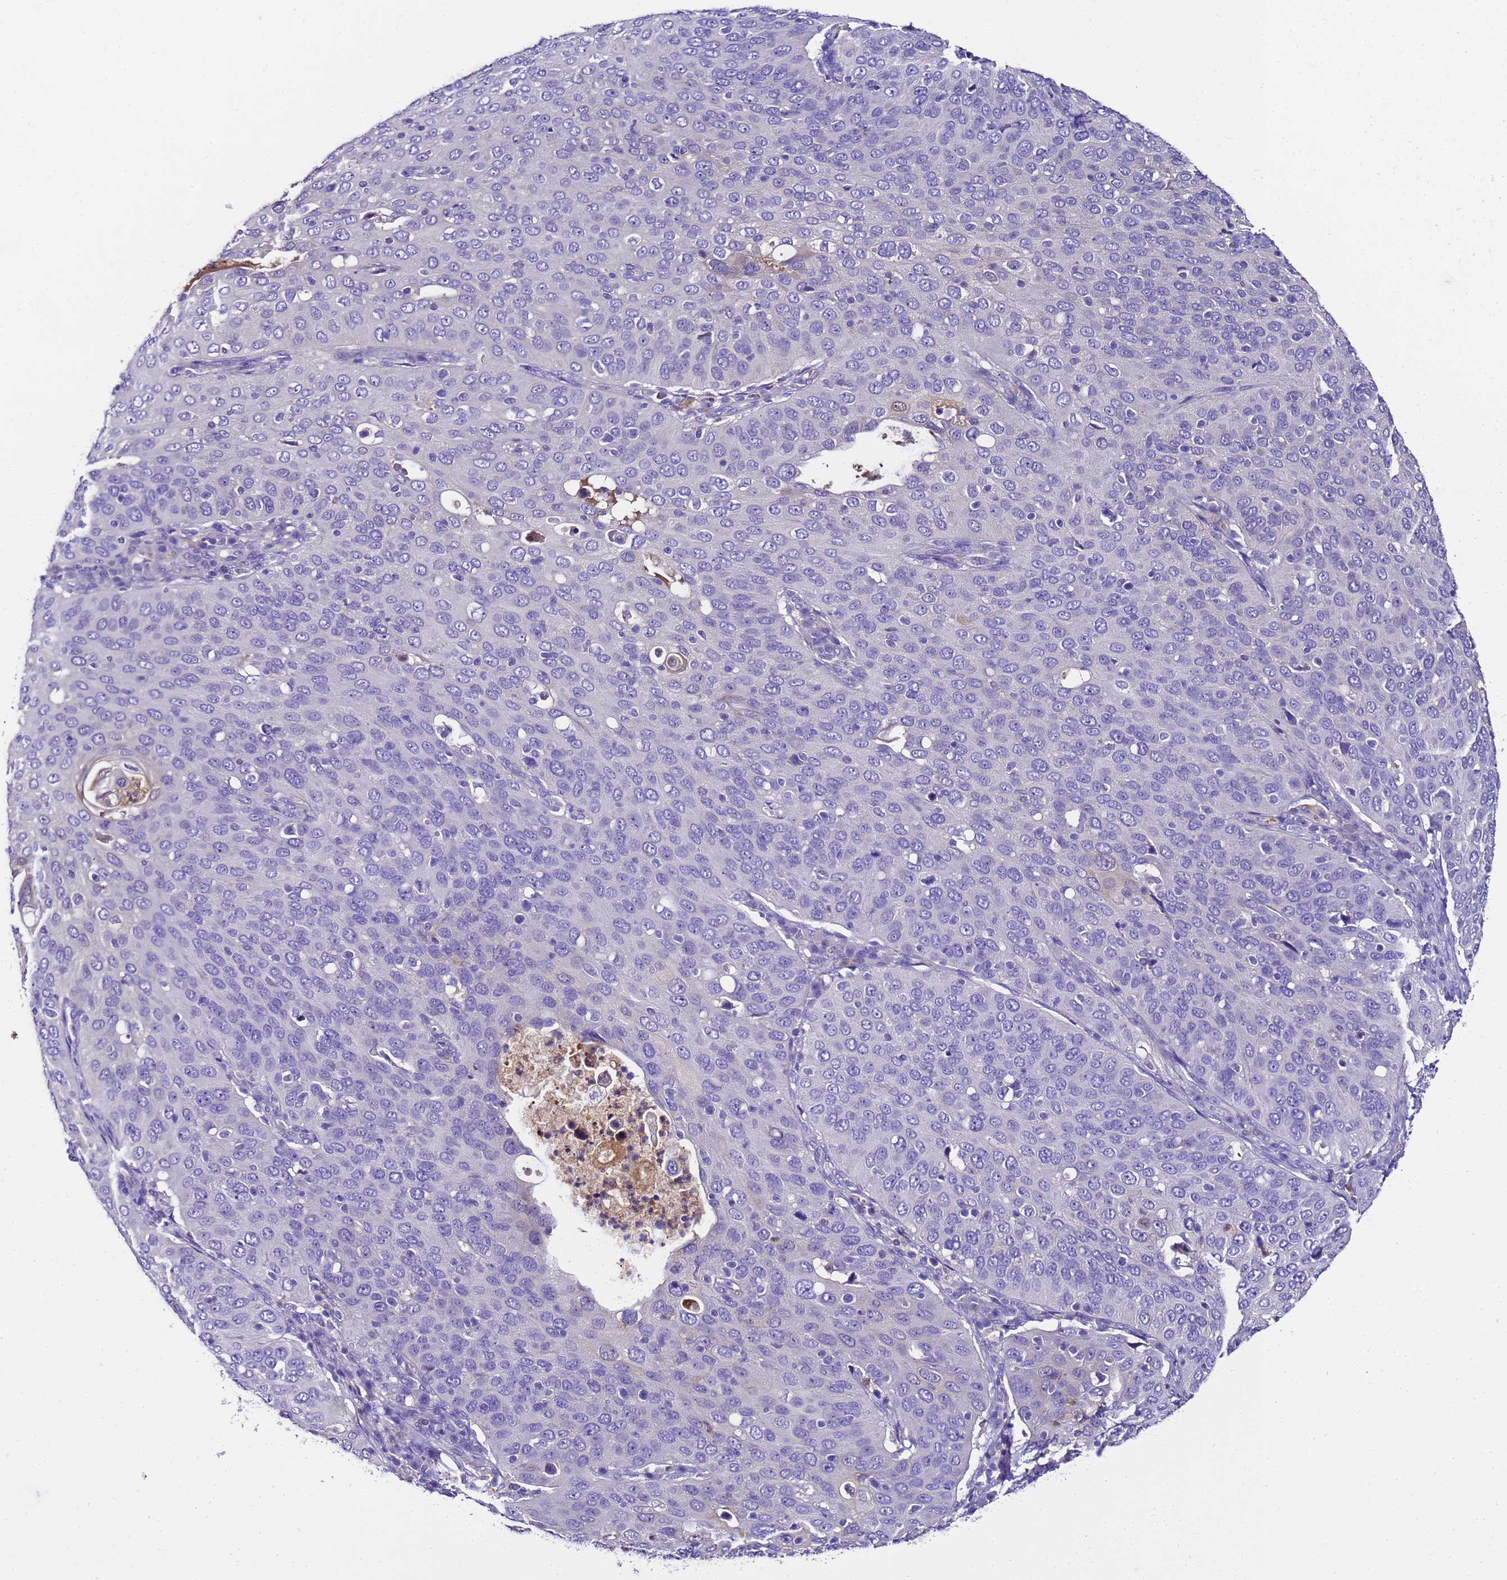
{"staining": {"intensity": "negative", "quantity": "none", "location": "none"}, "tissue": "cervical cancer", "cell_type": "Tumor cells", "image_type": "cancer", "snomed": [{"axis": "morphology", "description": "Squamous cell carcinoma, NOS"}, {"axis": "topography", "description": "Cervix"}], "caption": "This is a histopathology image of IHC staining of cervical cancer (squamous cell carcinoma), which shows no positivity in tumor cells.", "gene": "UGT2A1", "patient": {"sex": "female", "age": 36}}